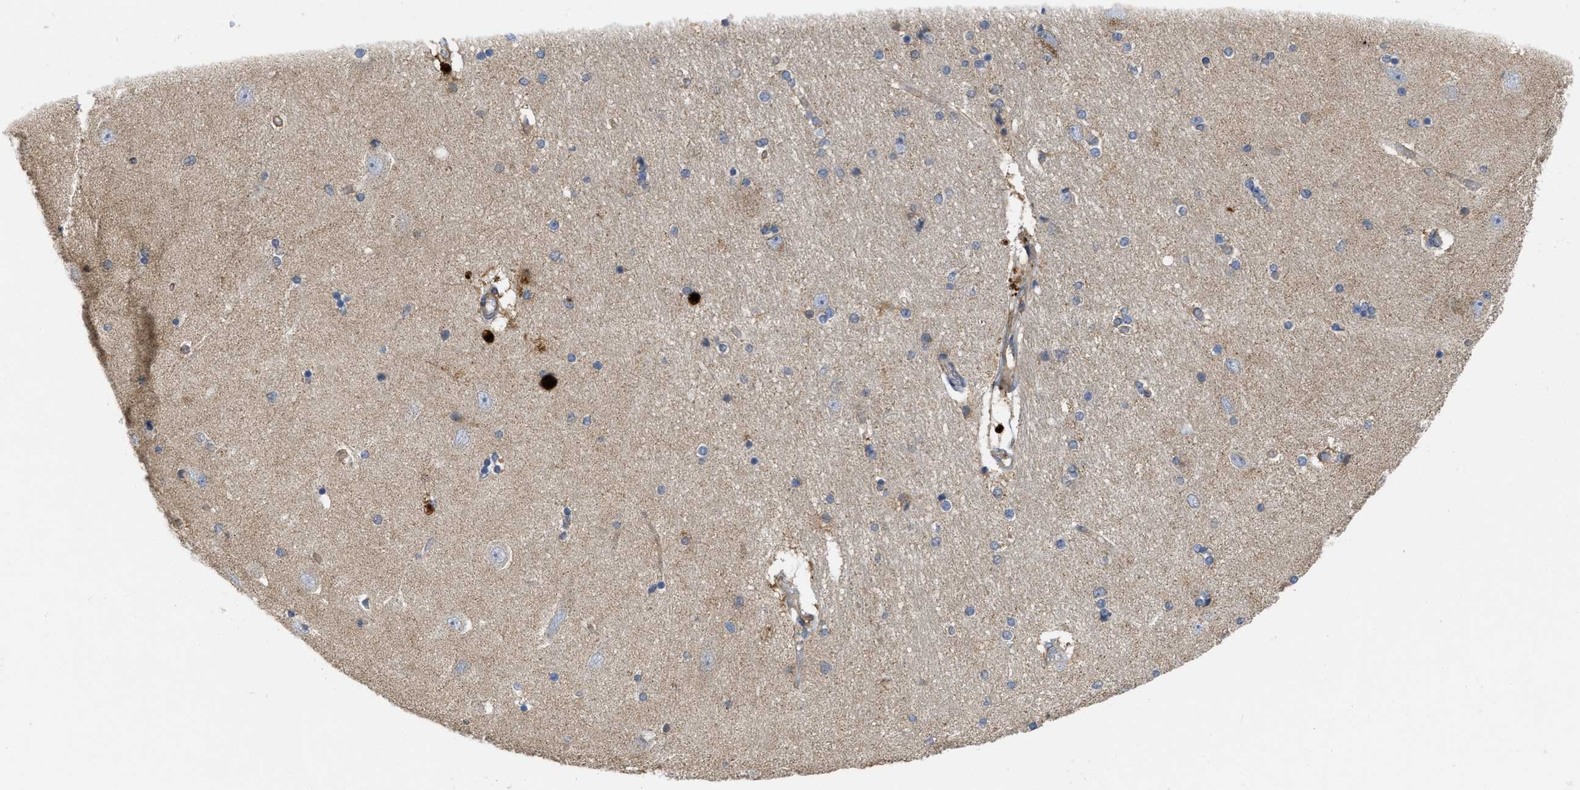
{"staining": {"intensity": "negative", "quantity": "none", "location": "none"}, "tissue": "hippocampus", "cell_type": "Glial cells", "image_type": "normal", "snomed": [{"axis": "morphology", "description": "Normal tissue, NOS"}, {"axis": "topography", "description": "Hippocampus"}], "caption": "IHC histopathology image of benign hippocampus: hippocampus stained with DAB displays no significant protein positivity in glial cells.", "gene": "NAPEPLD", "patient": {"sex": "female", "age": 54}}